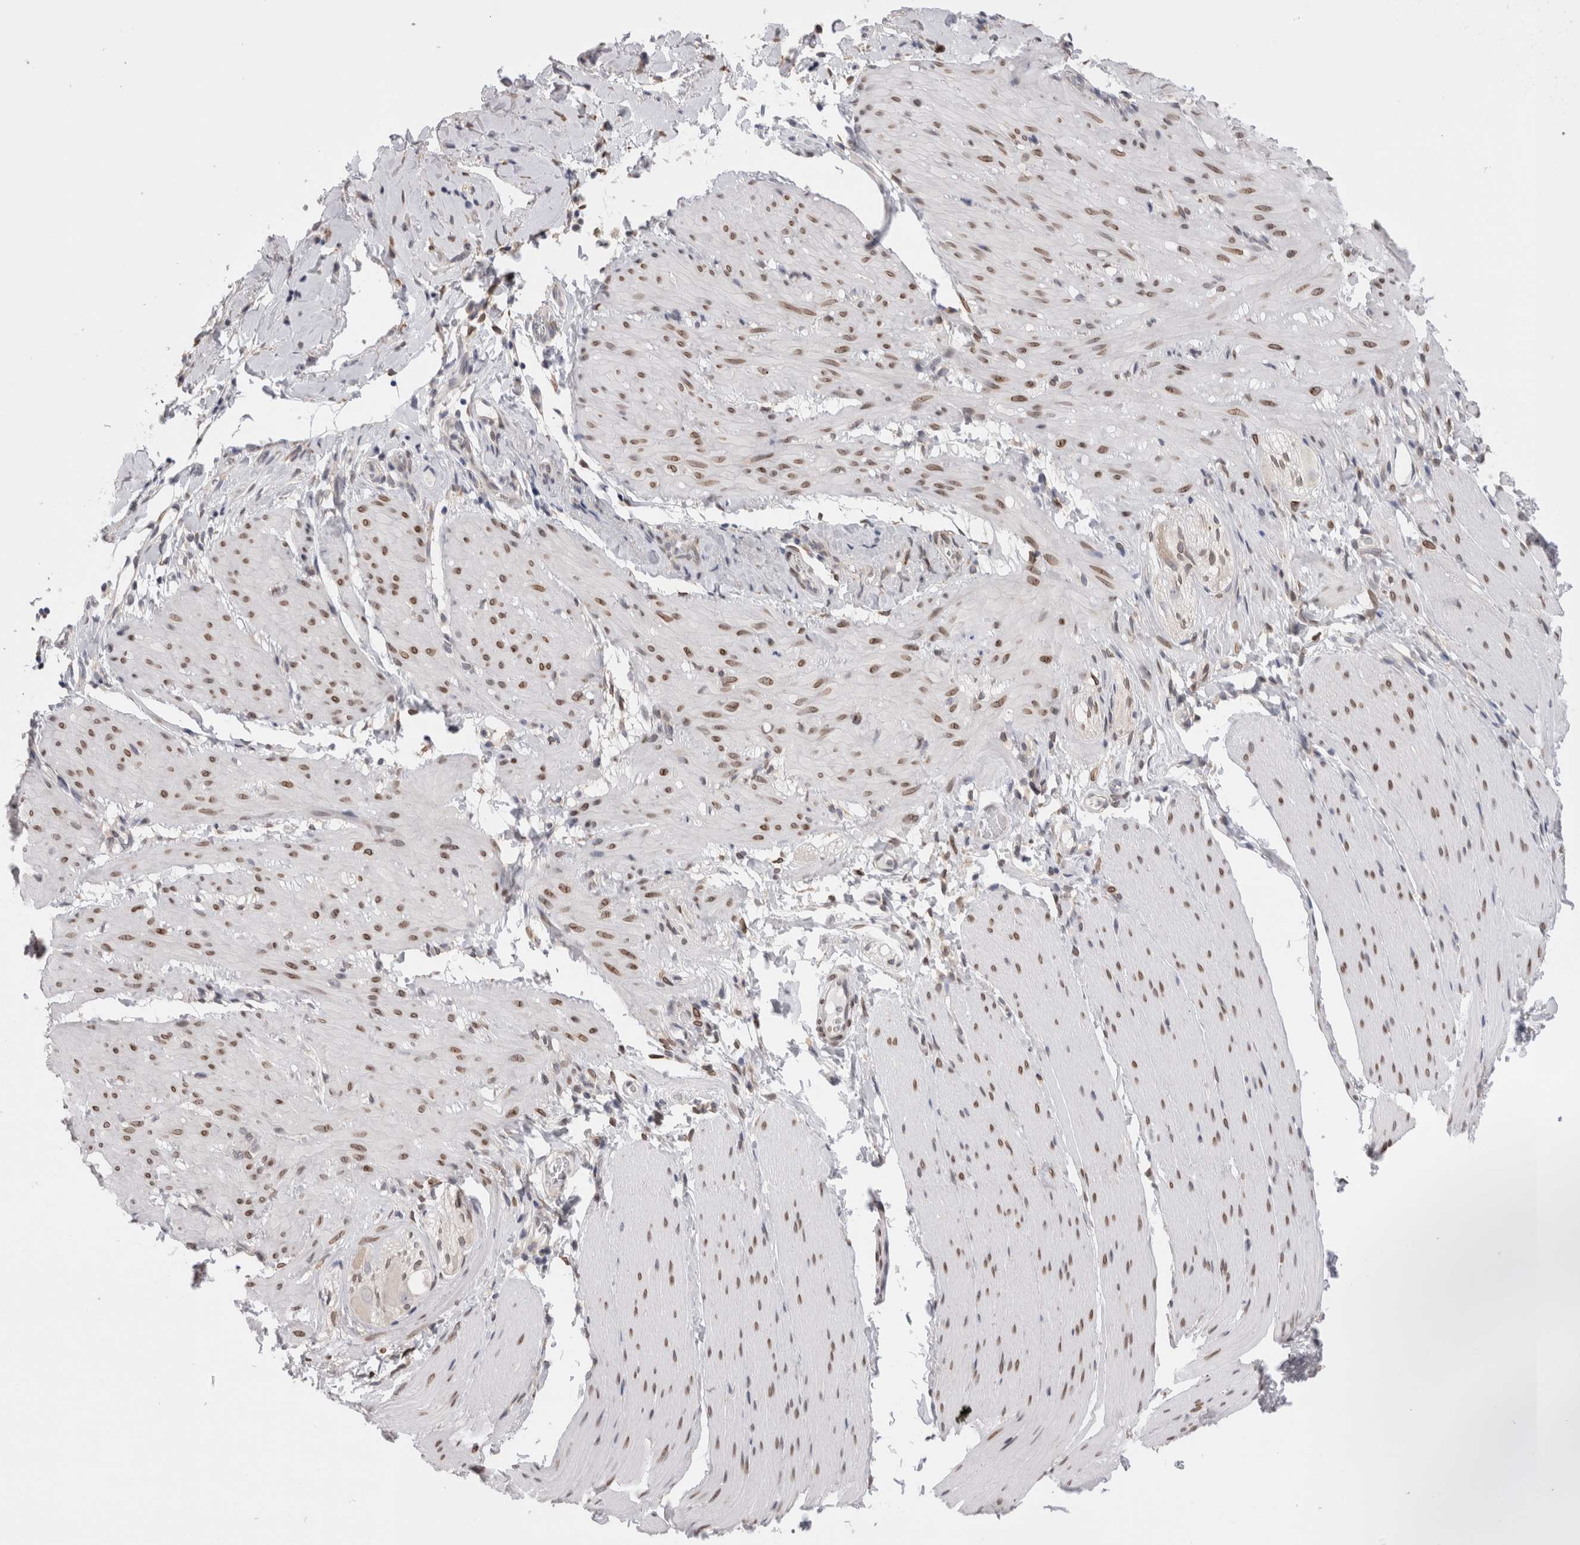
{"staining": {"intensity": "moderate", "quantity": "25%-75%", "location": "nuclear"}, "tissue": "smooth muscle", "cell_type": "Smooth muscle cells", "image_type": "normal", "snomed": [{"axis": "morphology", "description": "Normal tissue, NOS"}, {"axis": "topography", "description": "Smooth muscle"}, {"axis": "topography", "description": "Small intestine"}], "caption": "IHC of benign human smooth muscle reveals medium levels of moderate nuclear expression in approximately 25%-75% of smooth muscle cells.", "gene": "VCPIP1", "patient": {"sex": "female", "age": 84}}